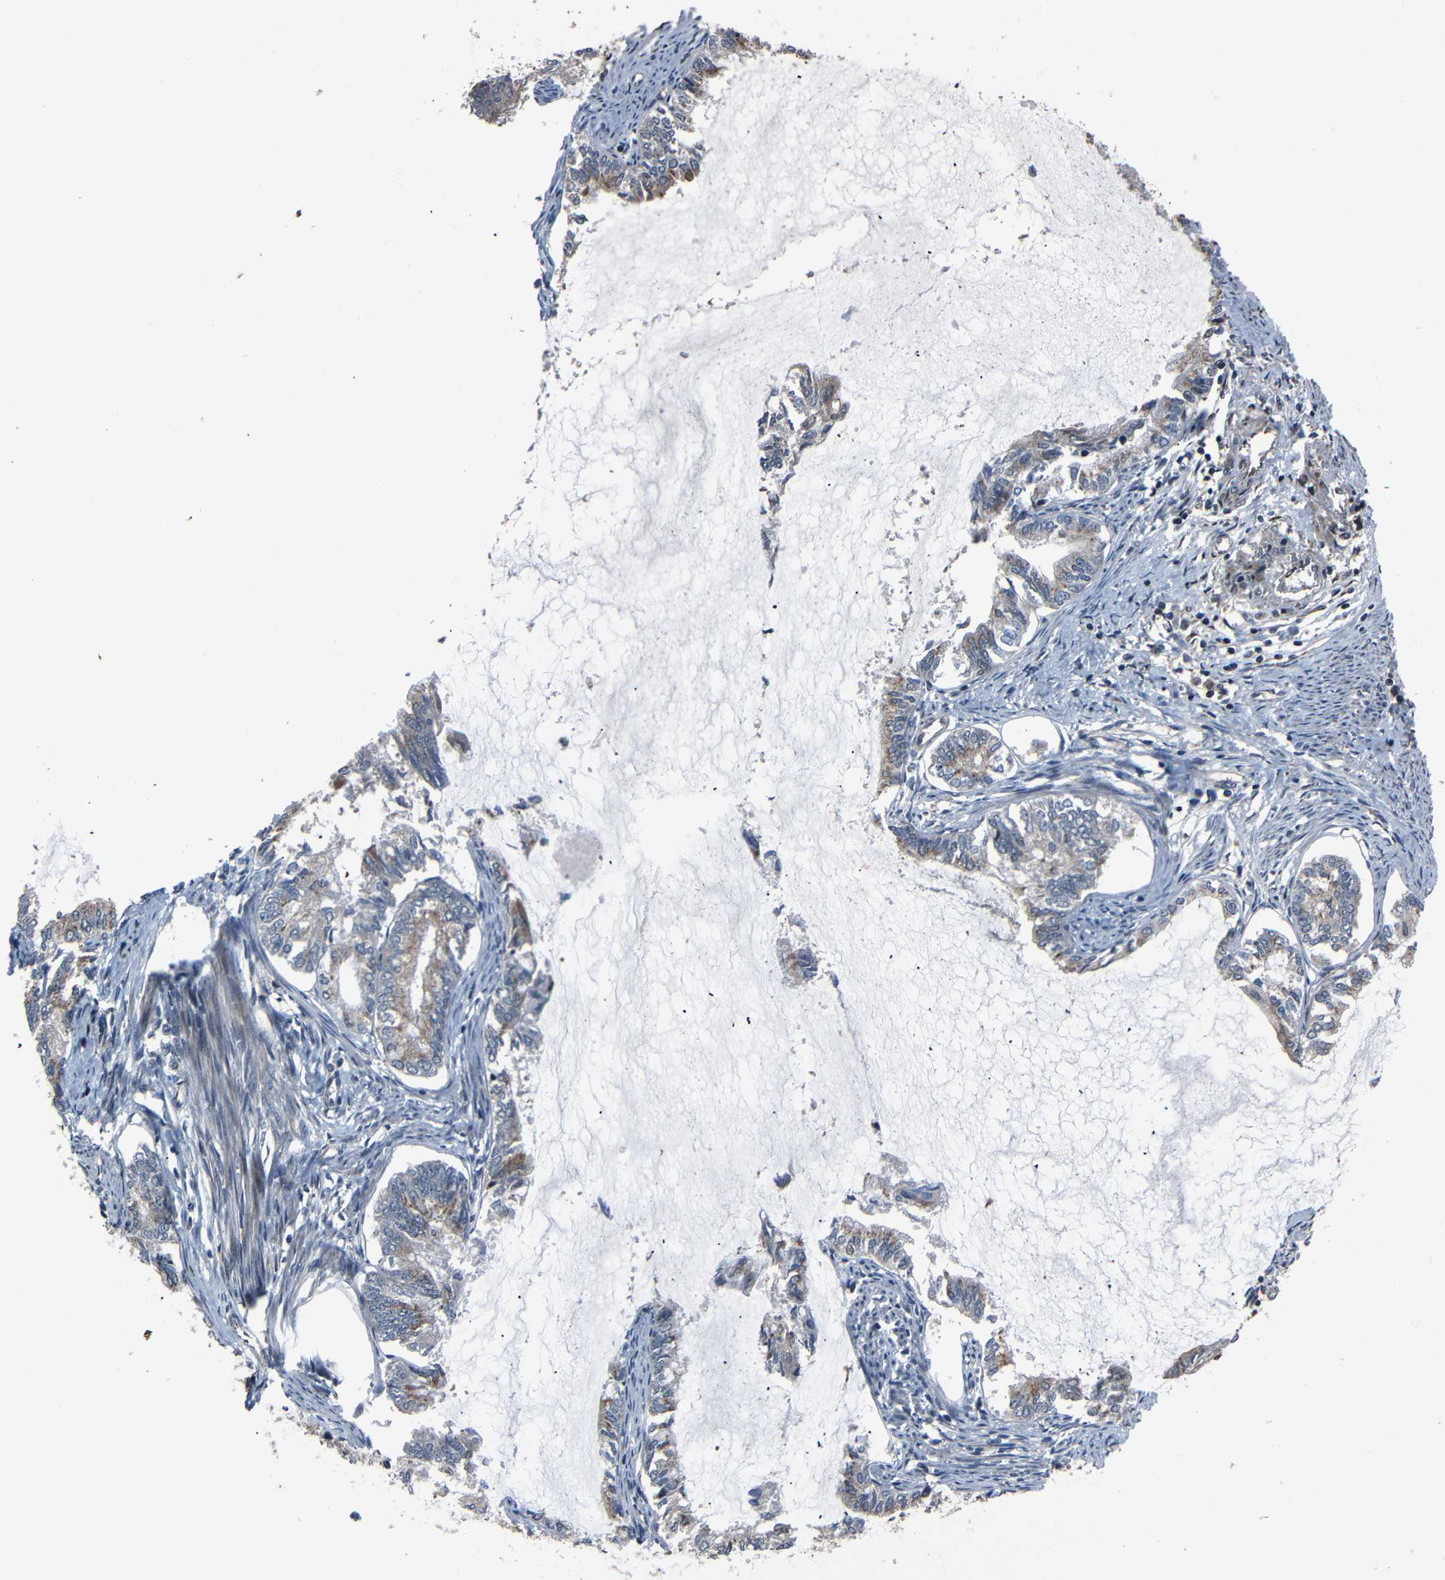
{"staining": {"intensity": "weak", "quantity": ">75%", "location": "cytoplasmic/membranous"}, "tissue": "endometrial cancer", "cell_type": "Tumor cells", "image_type": "cancer", "snomed": [{"axis": "morphology", "description": "Adenocarcinoma, NOS"}, {"axis": "topography", "description": "Endometrium"}], "caption": "A high-resolution histopathology image shows immunohistochemistry (IHC) staining of endometrial cancer, which demonstrates weak cytoplasmic/membranous expression in about >75% of tumor cells.", "gene": "AKAP9", "patient": {"sex": "female", "age": 86}}